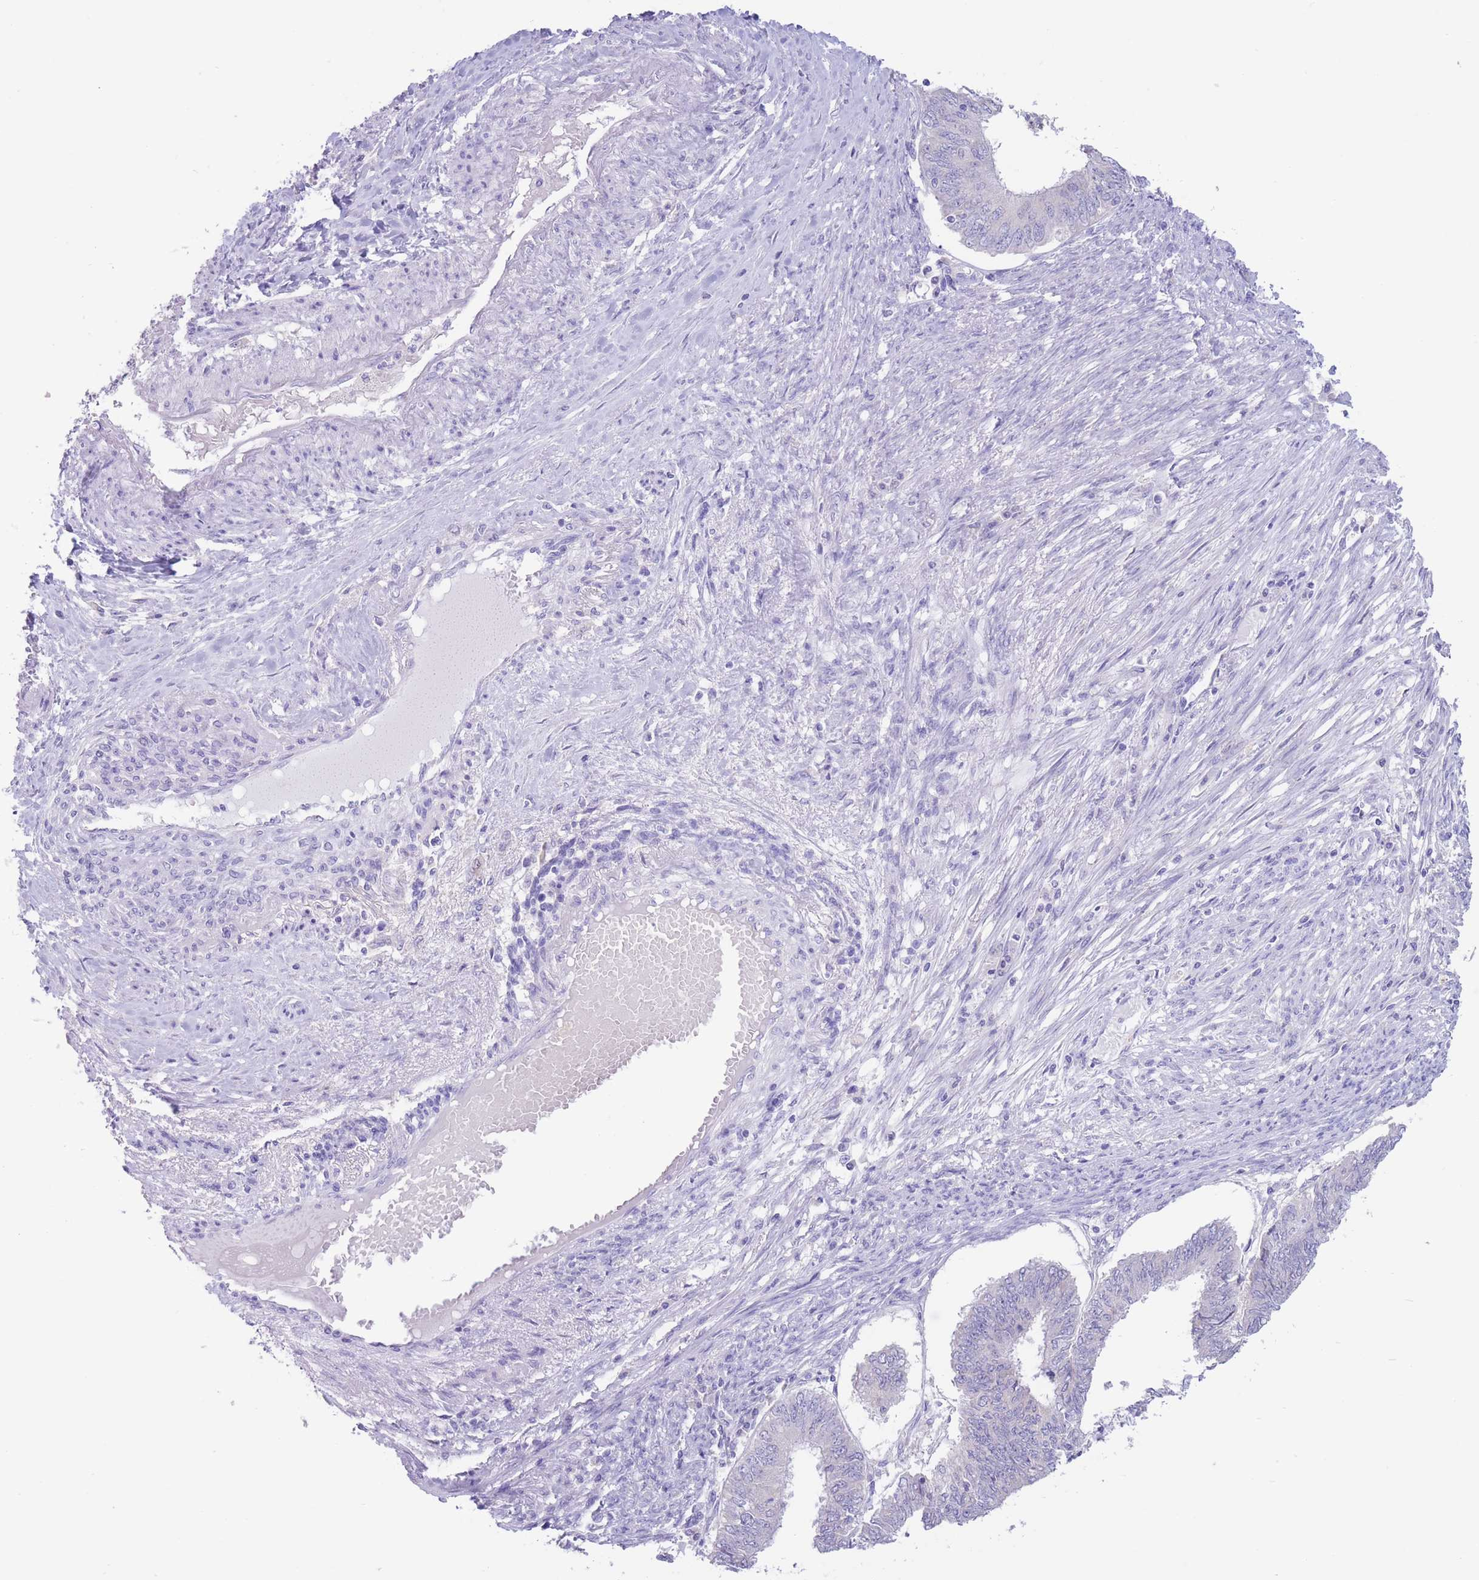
{"staining": {"intensity": "negative", "quantity": "none", "location": "none"}, "tissue": "endometrial cancer", "cell_type": "Tumor cells", "image_type": "cancer", "snomed": [{"axis": "morphology", "description": "Adenocarcinoma, NOS"}, {"axis": "topography", "description": "Endometrium"}], "caption": "The photomicrograph demonstrates no significant positivity in tumor cells of endometrial adenocarcinoma.", "gene": "FAH", "patient": {"sex": "female", "age": 68}}